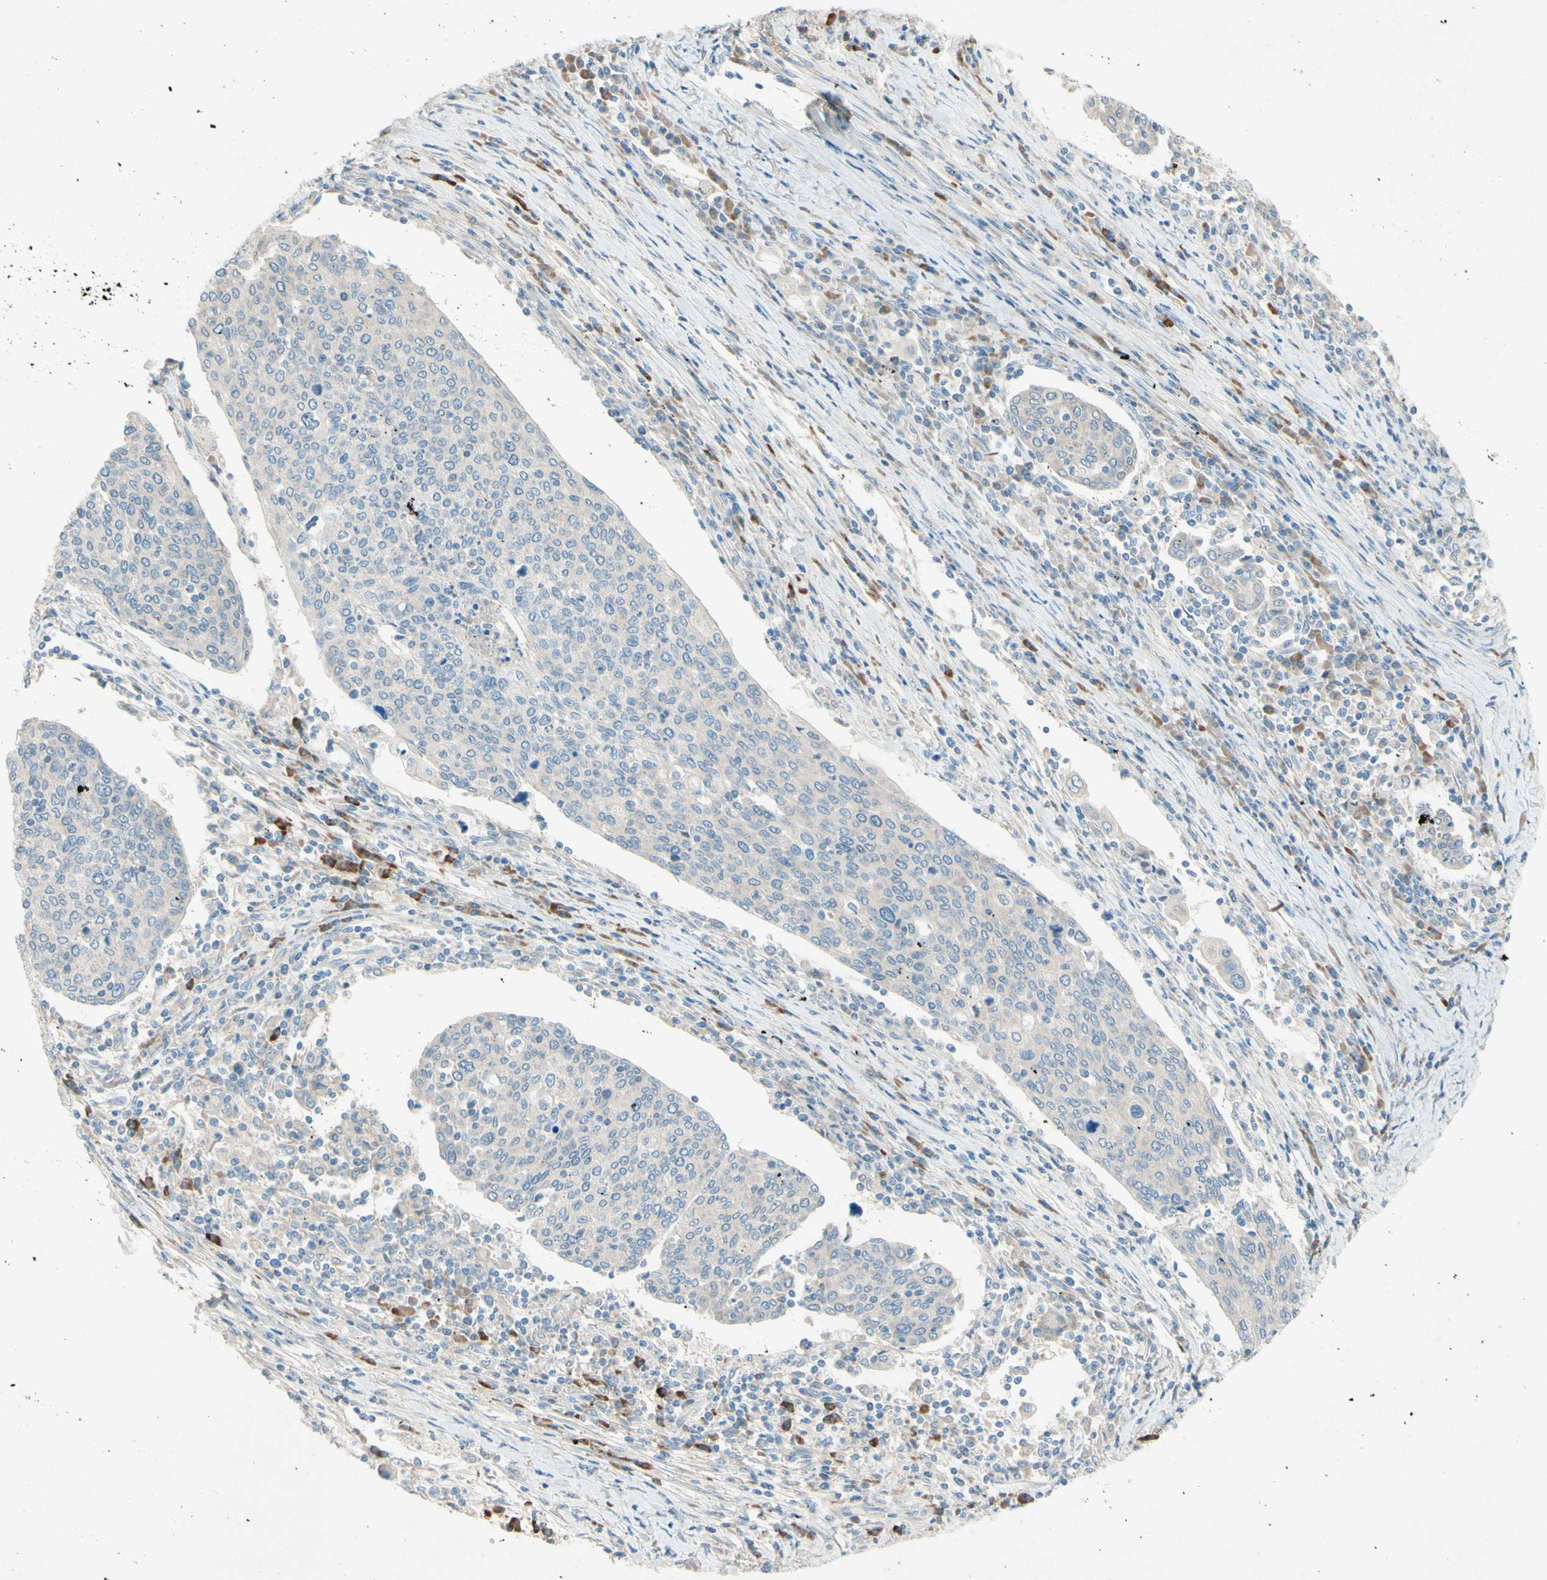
{"staining": {"intensity": "negative", "quantity": "none", "location": "none"}, "tissue": "cervical cancer", "cell_type": "Tumor cells", "image_type": "cancer", "snomed": [{"axis": "morphology", "description": "Squamous cell carcinoma, NOS"}, {"axis": "topography", "description": "Cervix"}], "caption": "A high-resolution image shows immunohistochemistry staining of cervical cancer (squamous cell carcinoma), which demonstrates no significant expression in tumor cells. (Brightfield microscopy of DAB IHC at high magnification).", "gene": "IL2", "patient": {"sex": "female", "age": 40}}